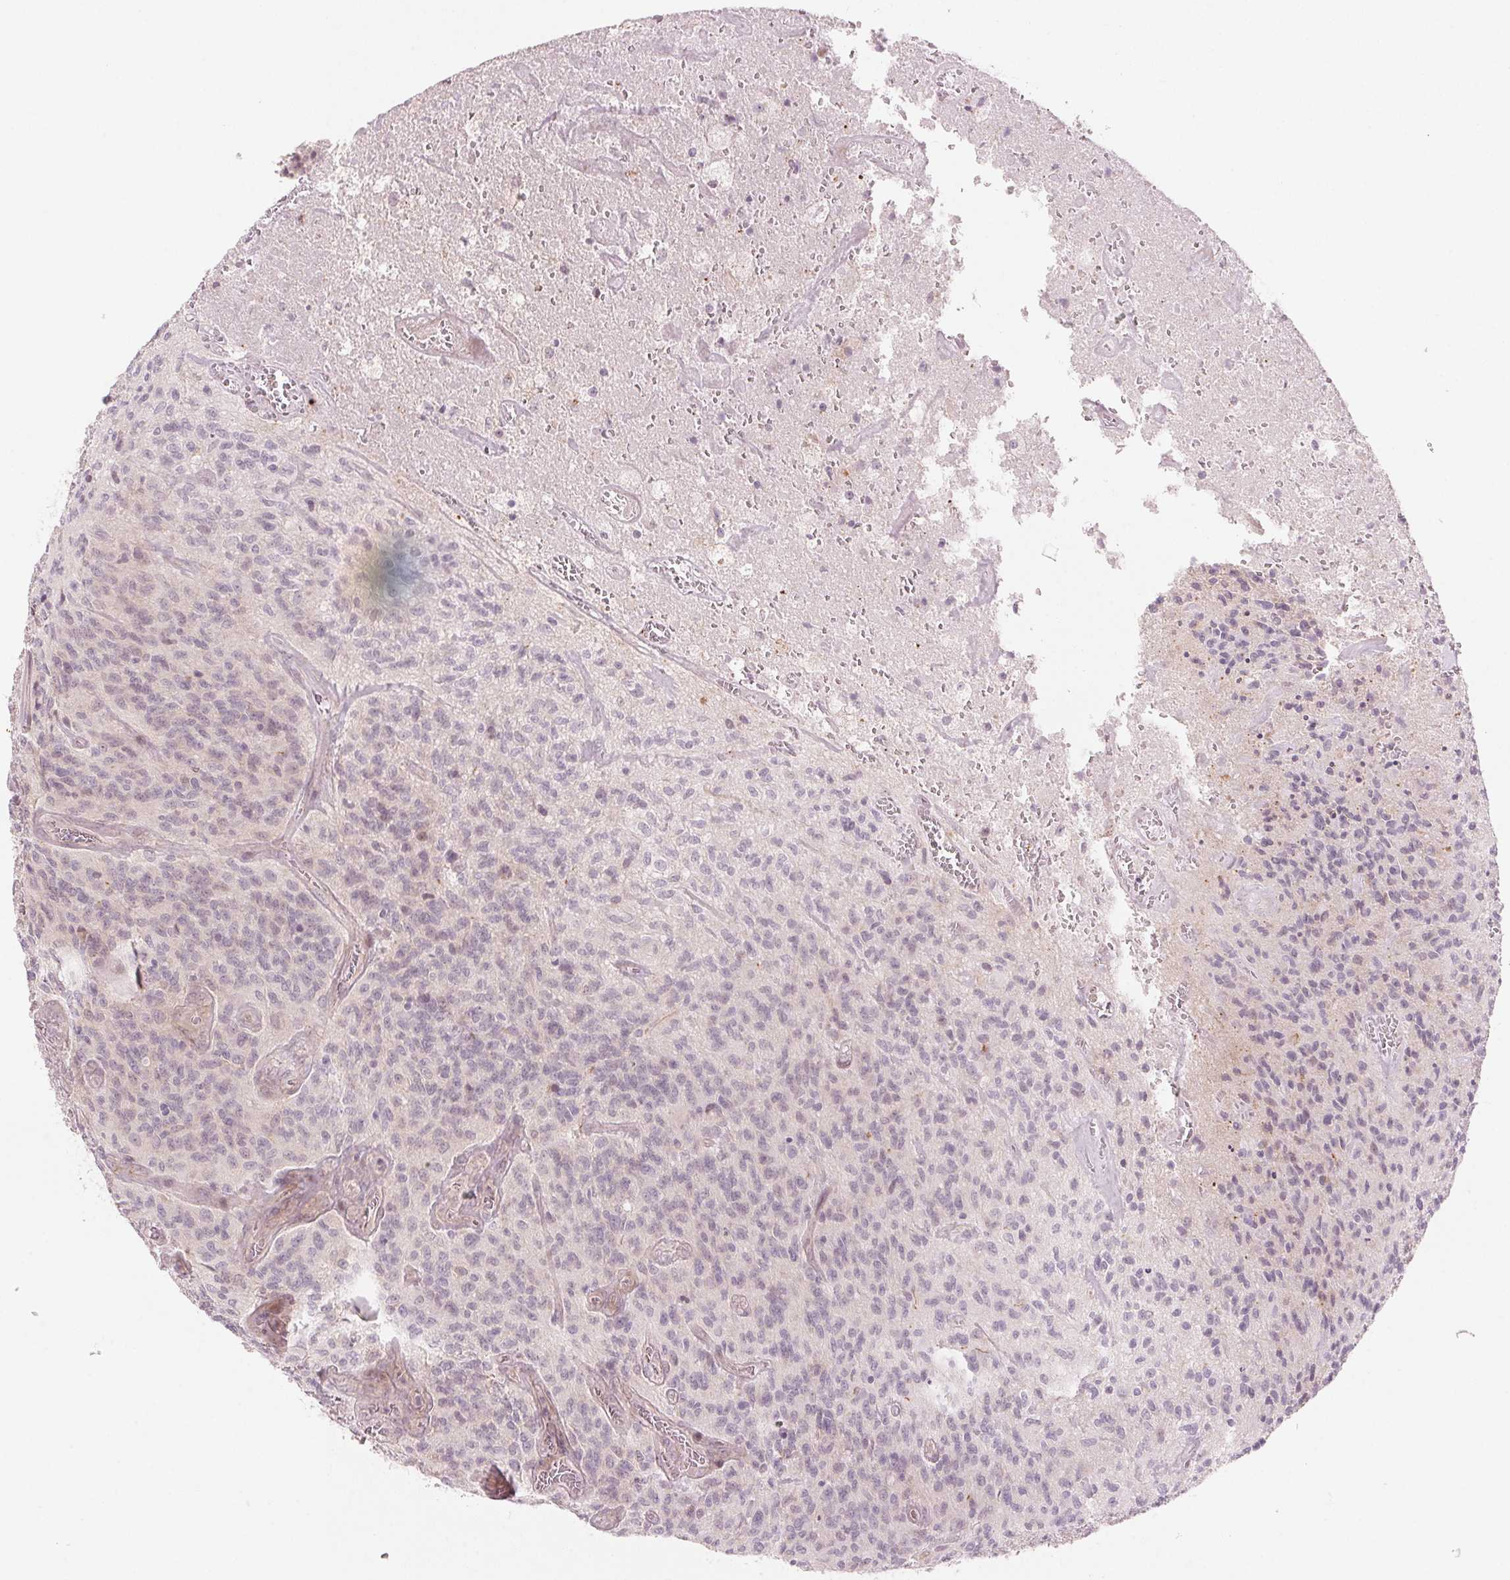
{"staining": {"intensity": "negative", "quantity": "none", "location": "none"}, "tissue": "glioma", "cell_type": "Tumor cells", "image_type": "cancer", "snomed": [{"axis": "morphology", "description": "Glioma, malignant, High grade"}, {"axis": "topography", "description": "Brain"}], "caption": "This is an immunohistochemistry photomicrograph of malignant glioma (high-grade). There is no positivity in tumor cells.", "gene": "TMED6", "patient": {"sex": "male", "age": 76}}